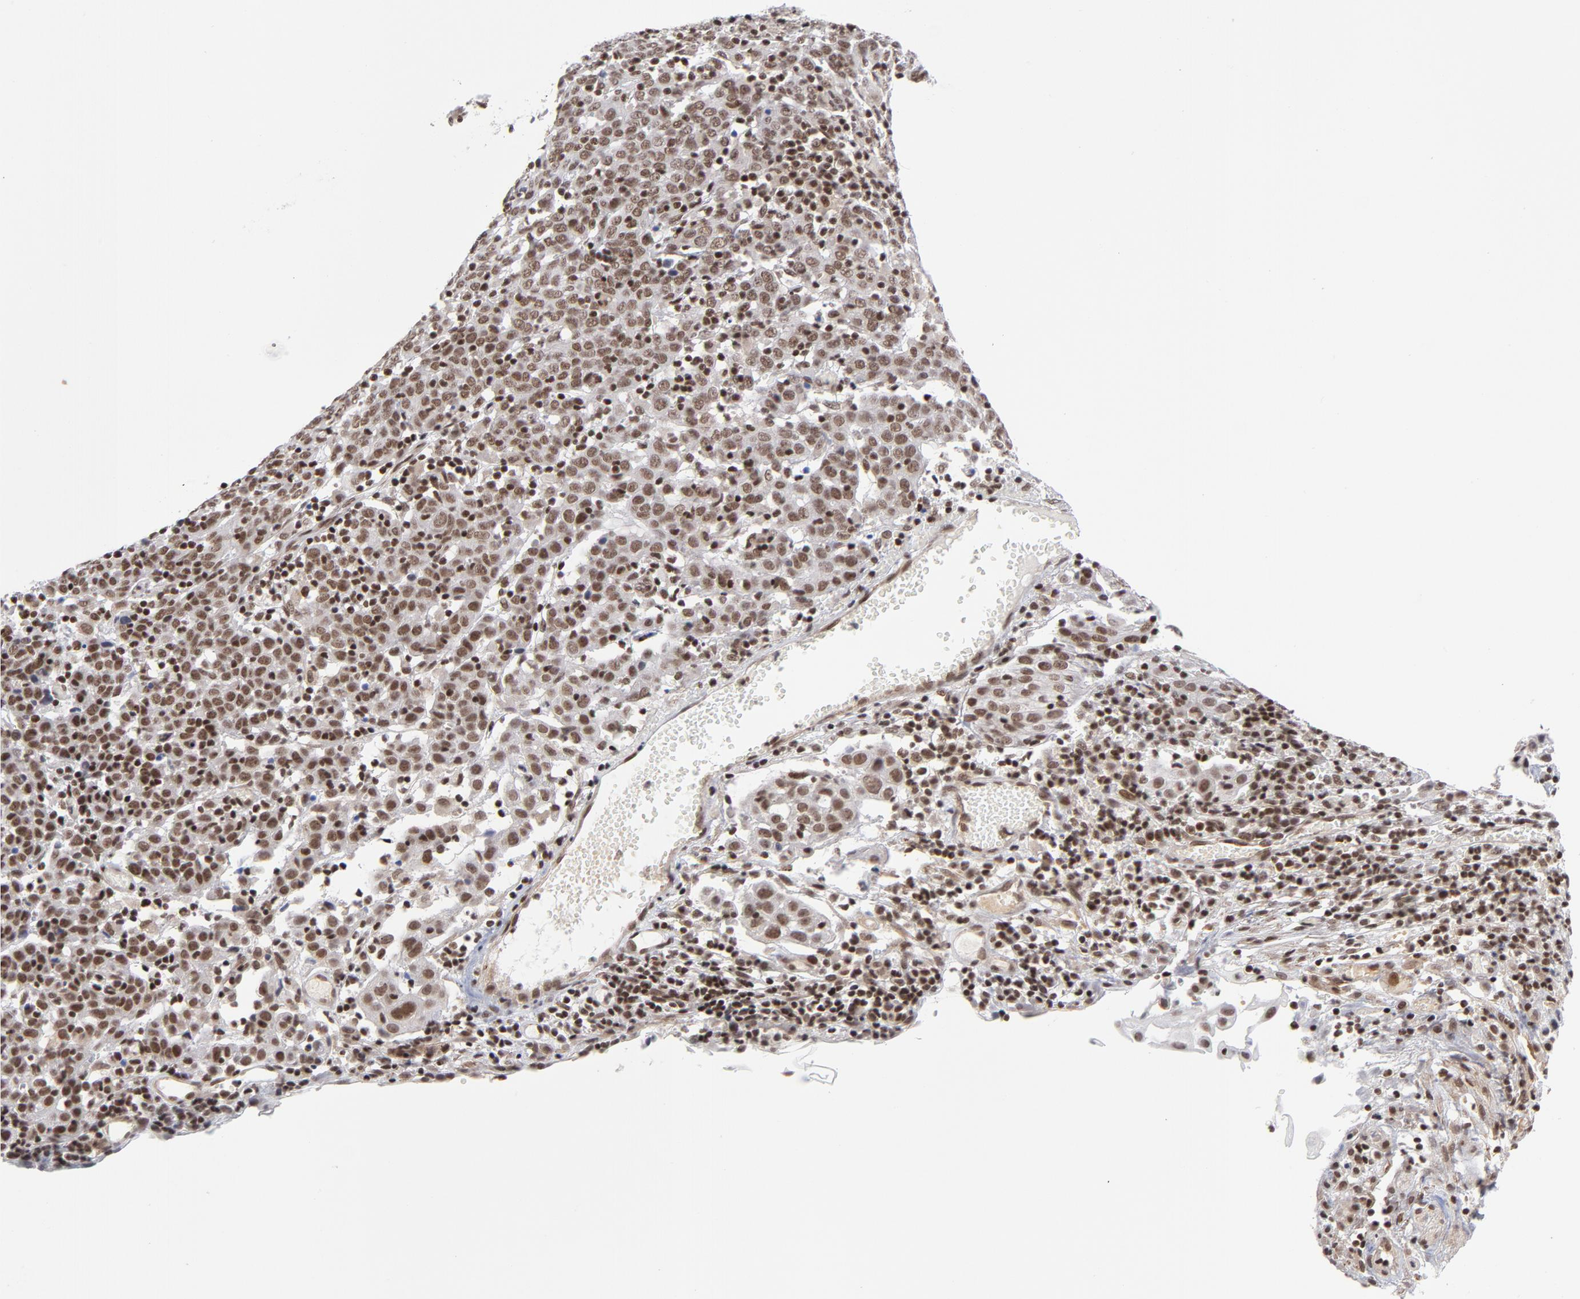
{"staining": {"intensity": "strong", "quantity": ">75%", "location": "nuclear"}, "tissue": "cervical cancer", "cell_type": "Tumor cells", "image_type": "cancer", "snomed": [{"axis": "morphology", "description": "Normal tissue, NOS"}, {"axis": "morphology", "description": "Squamous cell carcinoma, NOS"}, {"axis": "topography", "description": "Cervix"}], "caption": "Brown immunohistochemical staining in cervical cancer (squamous cell carcinoma) shows strong nuclear positivity in about >75% of tumor cells. (Stains: DAB in brown, nuclei in blue, Microscopy: brightfield microscopy at high magnification).", "gene": "CTCF", "patient": {"sex": "female", "age": 67}}